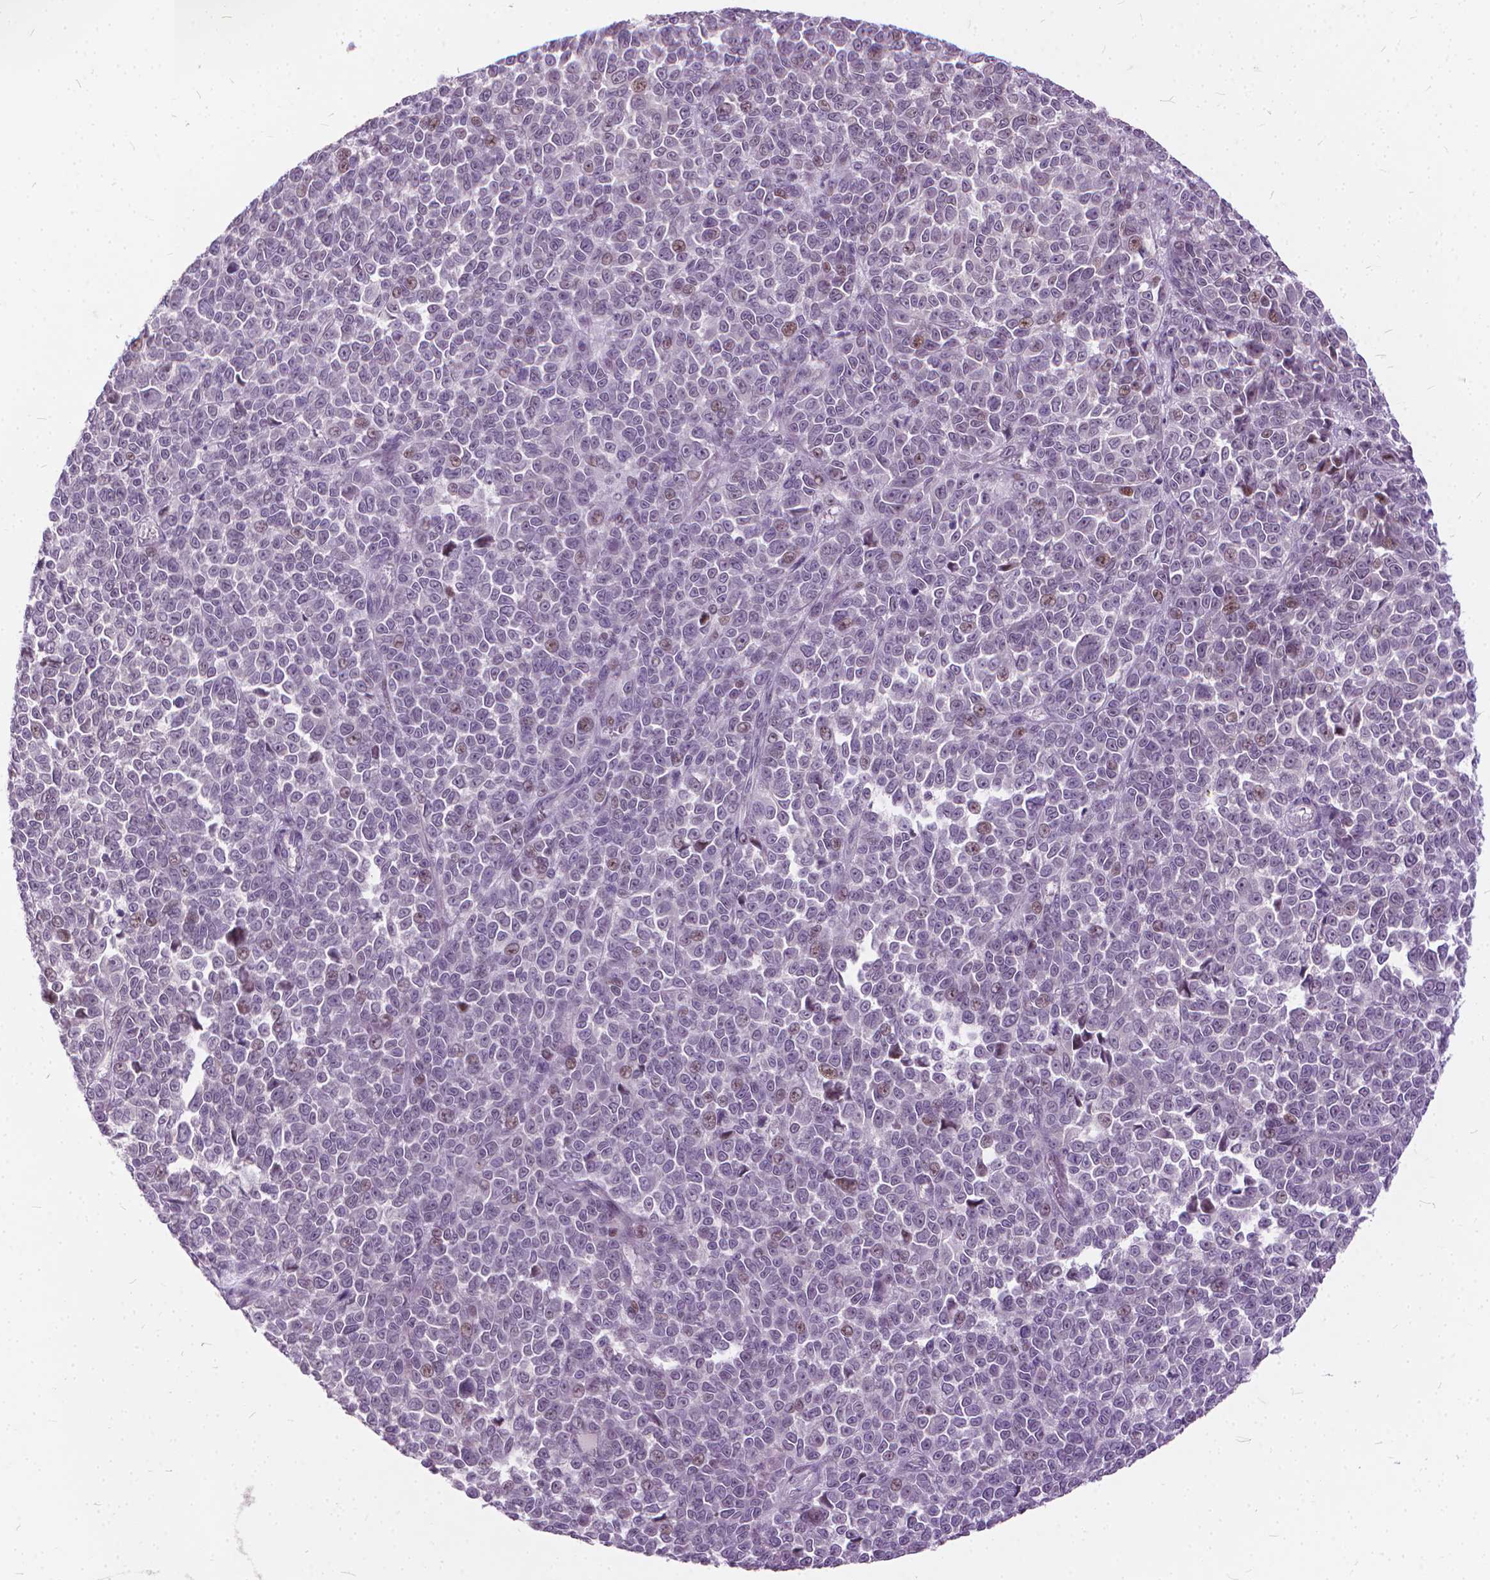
{"staining": {"intensity": "weak", "quantity": "<25%", "location": "nuclear"}, "tissue": "melanoma", "cell_type": "Tumor cells", "image_type": "cancer", "snomed": [{"axis": "morphology", "description": "Malignant melanoma, NOS"}, {"axis": "topography", "description": "Skin"}], "caption": "Protein analysis of malignant melanoma reveals no significant positivity in tumor cells.", "gene": "STAT5B", "patient": {"sex": "female", "age": 95}}